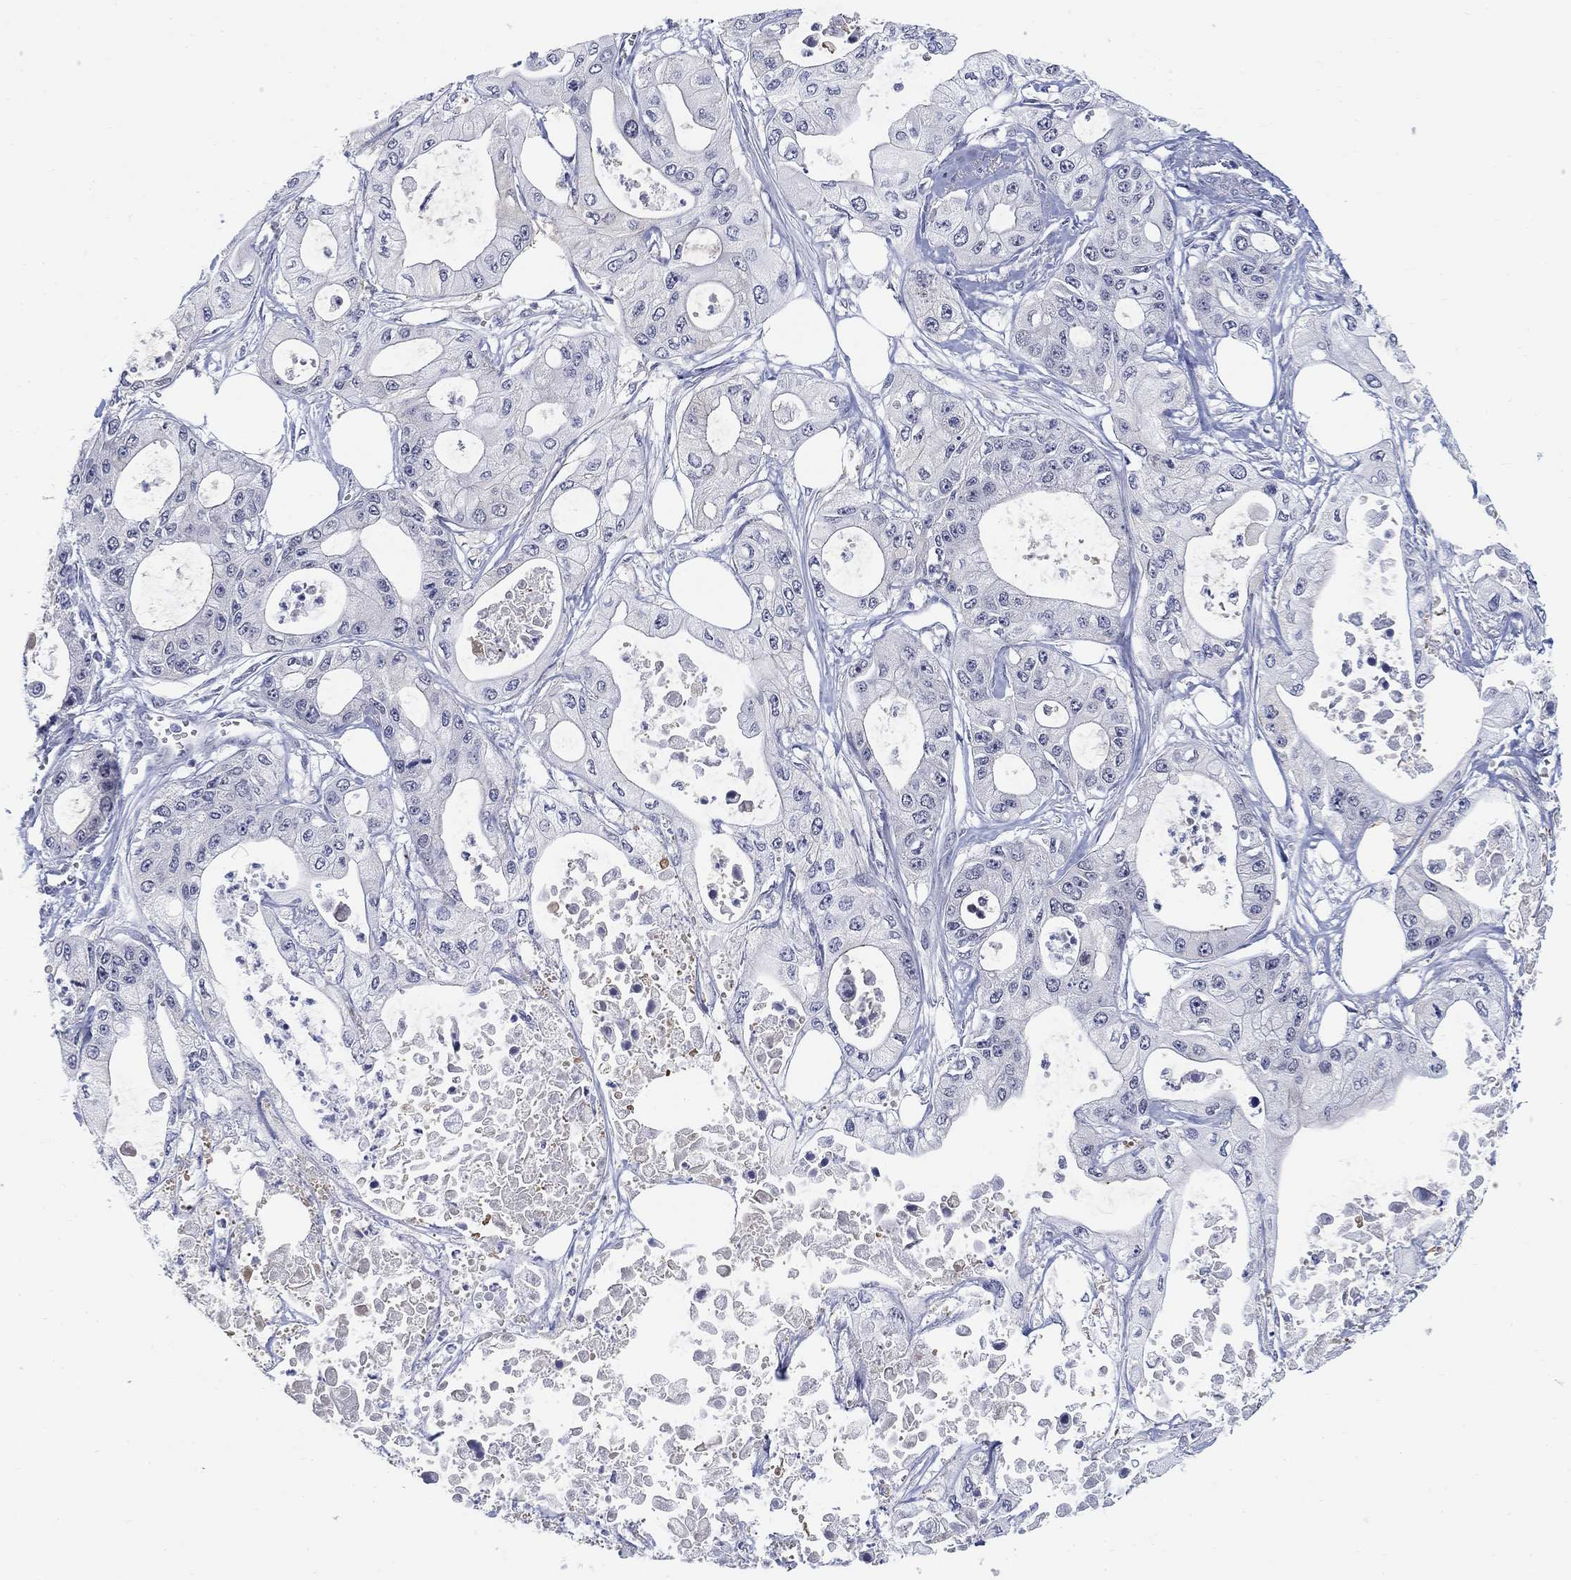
{"staining": {"intensity": "negative", "quantity": "none", "location": "none"}, "tissue": "pancreatic cancer", "cell_type": "Tumor cells", "image_type": "cancer", "snomed": [{"axis": "morphology", "description": "Adenocarcinoma, NOS"}, {"axis": "topography", "description": "Pancreas"}], "caption": "Immunohistochemistry micrograph of human adenocarcinoma (pancreatic) stained for a protein (brown), which reveals no expression in tumor cells. The staining is performed using DAB brown chromogen with nuclei counter-stained in using hematoxylin.", "gene": "CLUL1", "patient": {"sex": "male", "age": 70}}